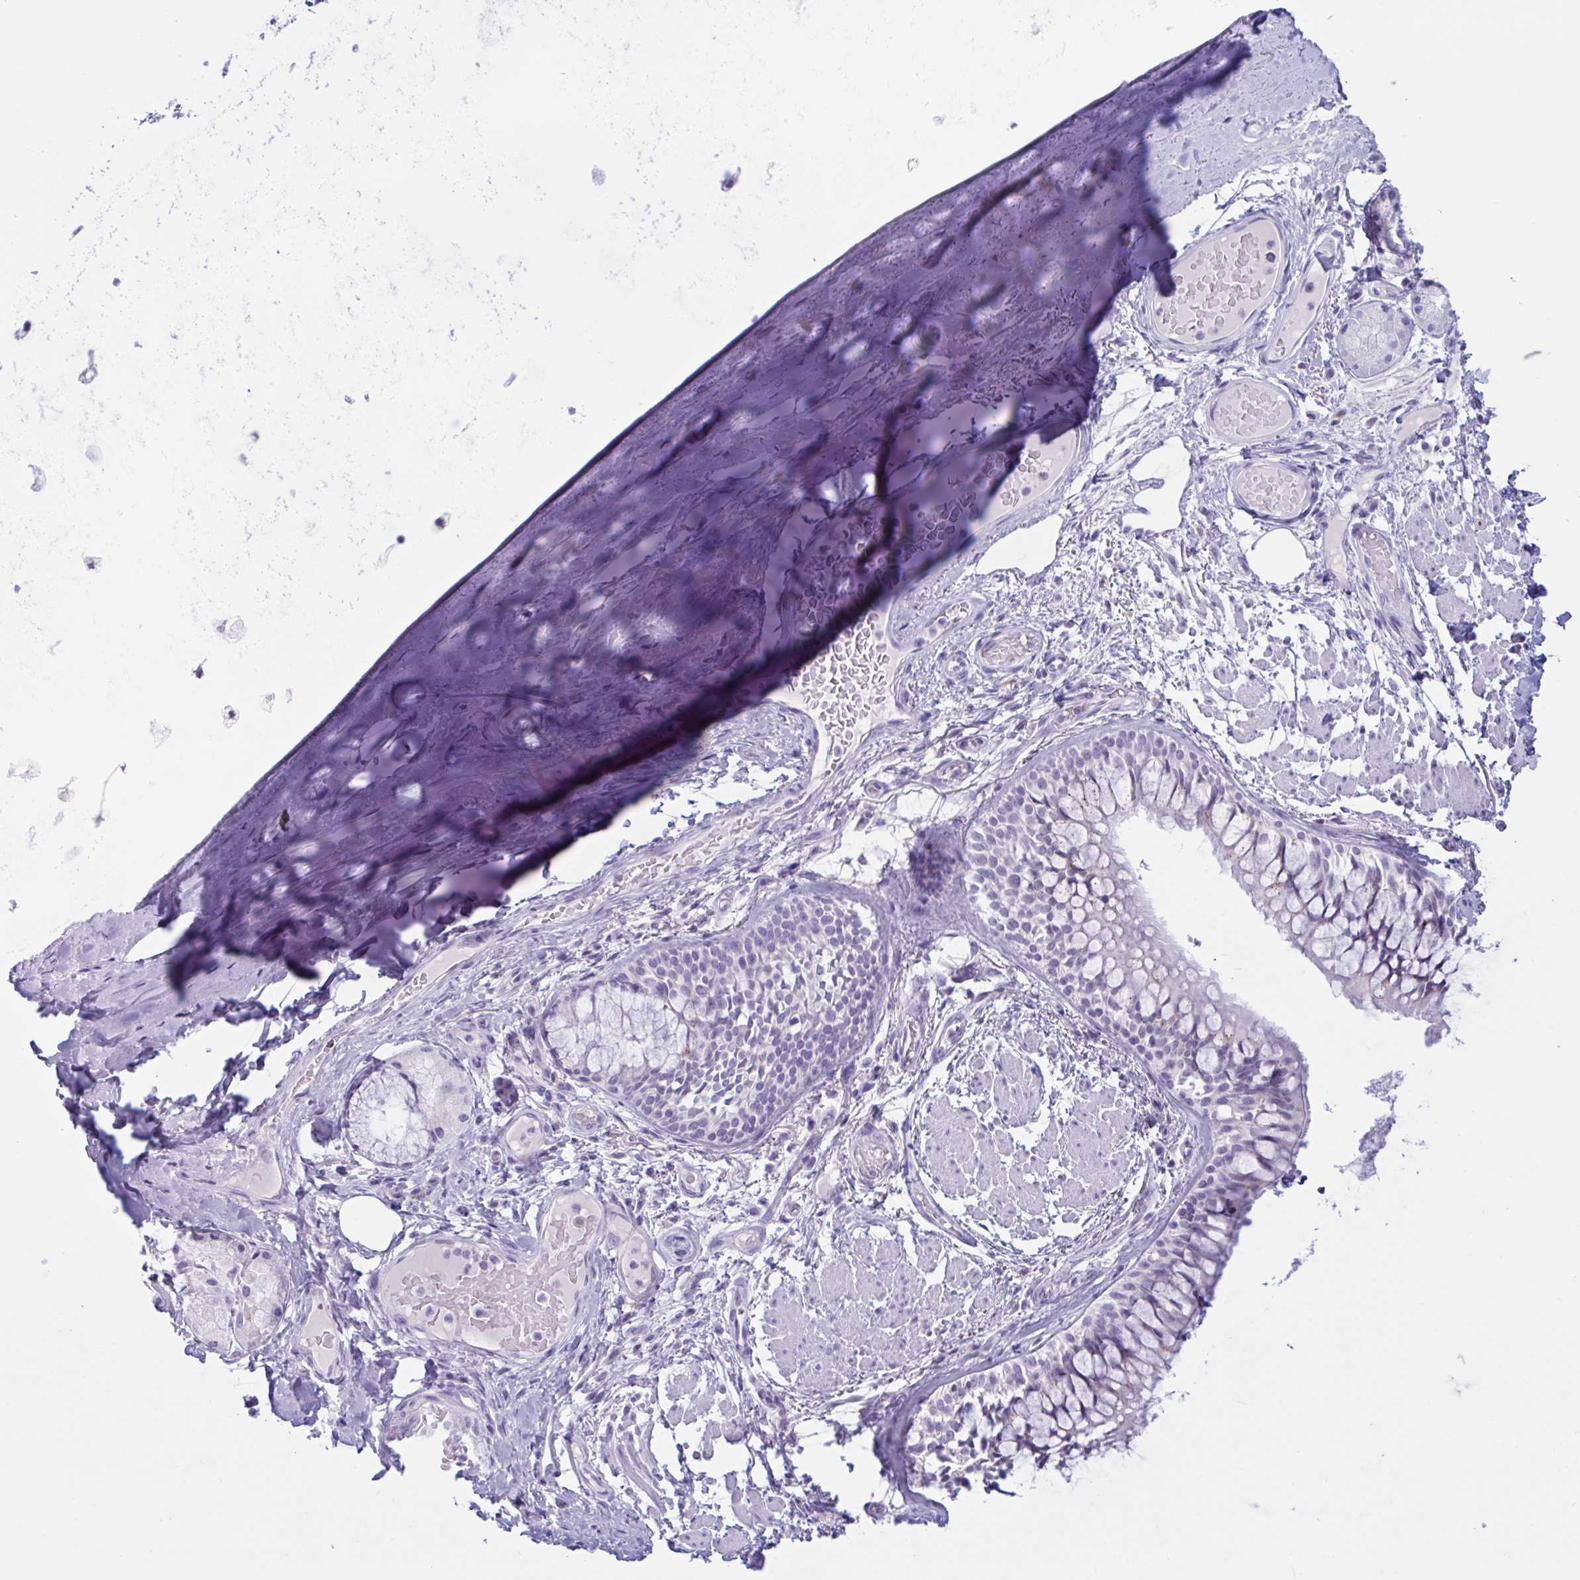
{"staining": {"intensity": "negative", "quantity": "none", "location": "none"}, "tissue": "adipose tissue", "cell_type": "Adipocytes", "image_type": "normal", "snomed": [{"axis": "morphology", "description": "Normal tissue, NOS"}, {"axis": "topography", "description": "Cartilage tissue"}, {"axis": "topography", "description": "Bronchus"}], "caption": "This is a histopathology image of IHC staining of normal adipose tissue, which shows no positivity in adipocytes.", "gene": "XCL1", "patient": {"sex": "male", "age": 64}}